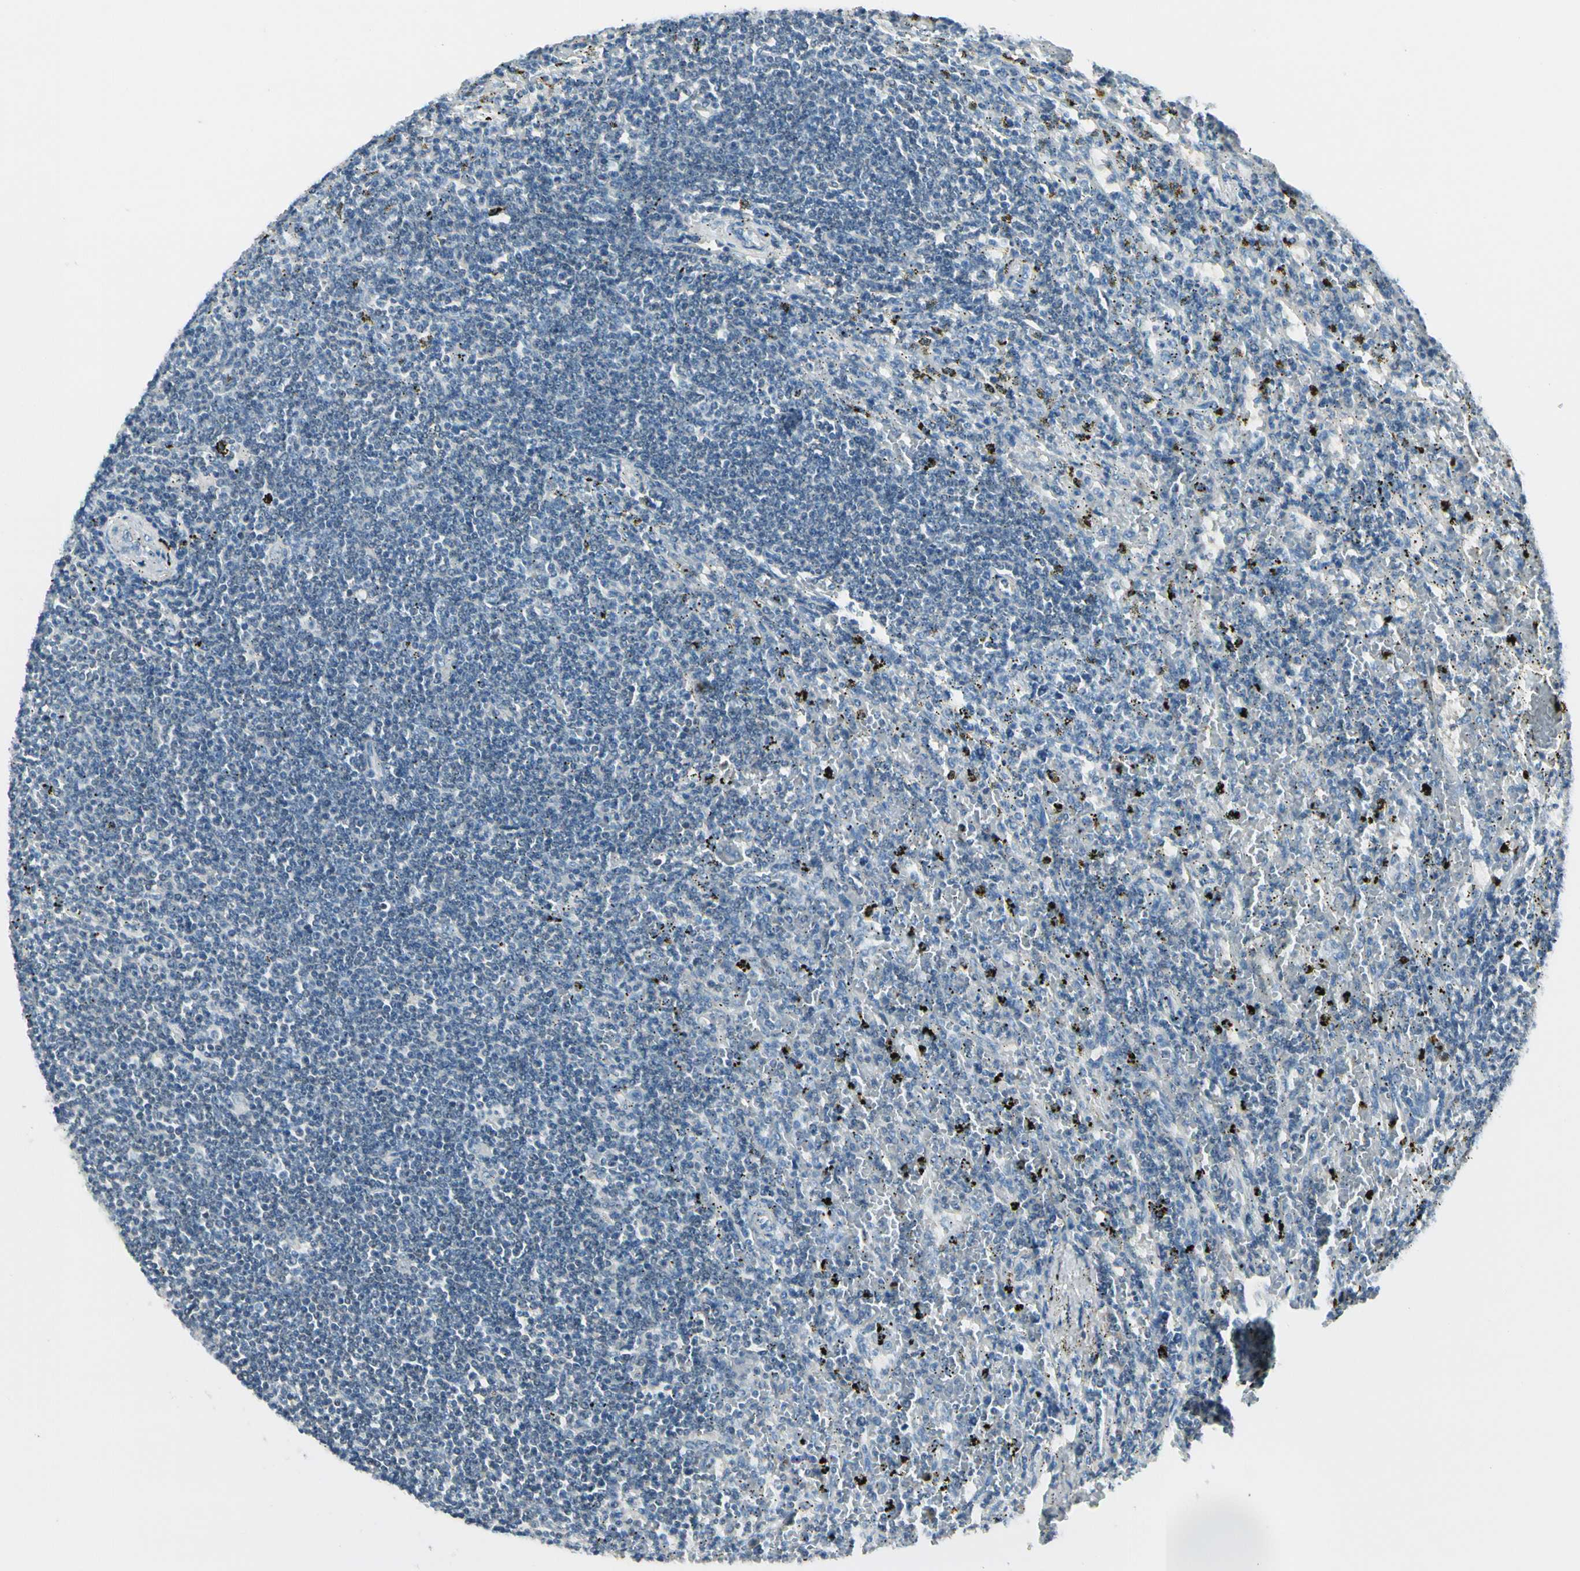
{"staining": {"intensity": "negative", "quantity": "none", "location": "none"}, "tissue": "lymphoma", "cell_type": "Tumor cells", "image_type": "cancer", "snomed": [{"axis": "morphology", "description": "Malignant lymphoma, non-Hodgkin's type, Low grade"}, {"axis": "topography", "description": "Spleen"}], "caption": "An image of human low-grade malignant lymphoma, non-Hodgkin's type is negative for staining in tumor cells.", "gene": "PEBP1", "patient": {"sex": "male", "age": 76}}